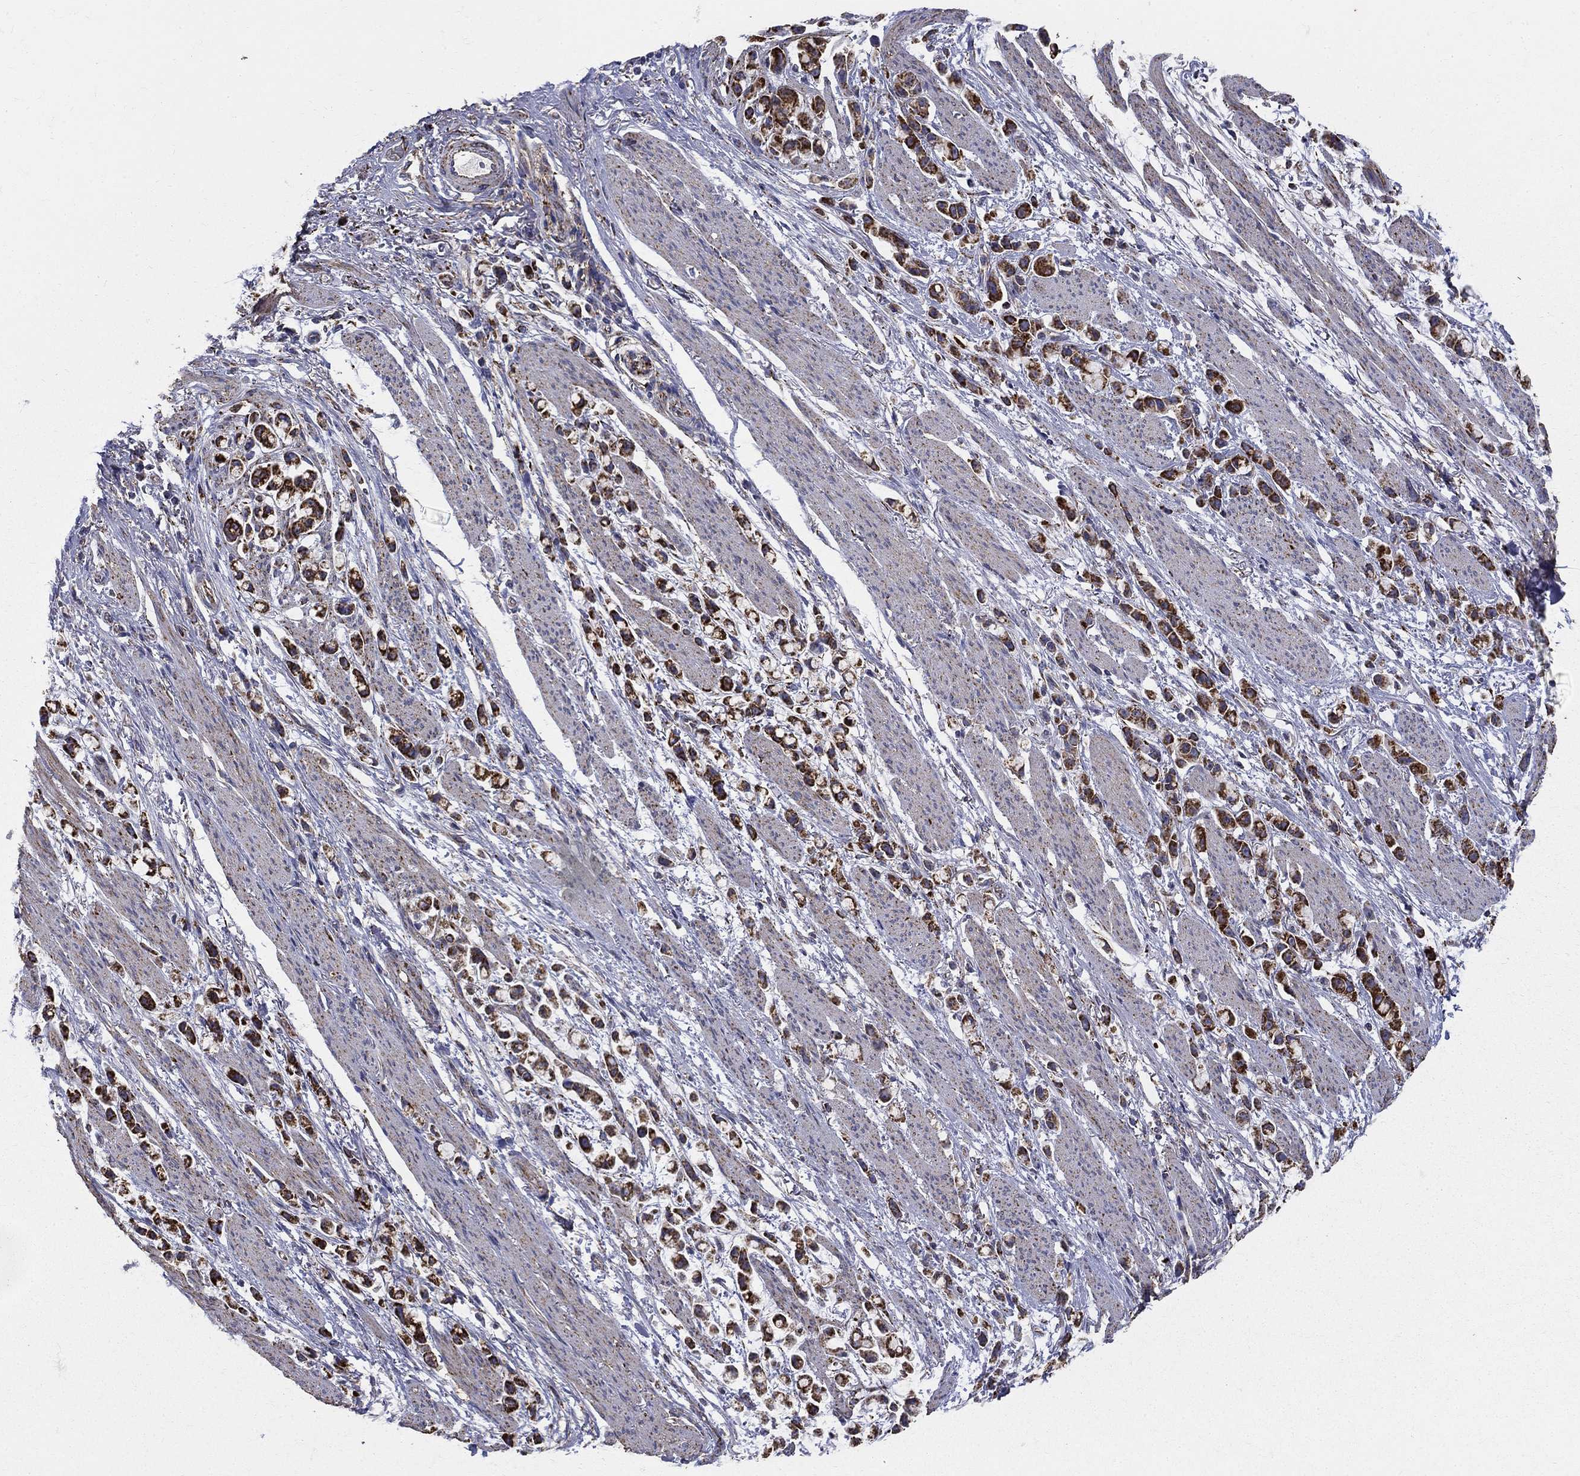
{"staining": {"intensity": "strong", "quantity": ">75%", "location": "cytoplasmic/membranous"}, "tissue": "stomach cancer", "cell_type": "Tumor cells", "image_type": "cancer", "snomed": [{"axis": "morphology", "description": "Adenocarcinoma, NOS"}, {"axis": "topography", "description": "Stomach"}], "caption": "High-power microscopy captured an immunohistochemistry (IHC) image of stomach cancer, revealing strong cytoplasmic/membranous staining in approximately >75% of tumor cells. Using DAB (brown) and hematoxylin (blue) stains, captured at high magnification using brightfield microscopy.", "gene": "GCSH", "patient": {"sex": "female", "age": 81}}